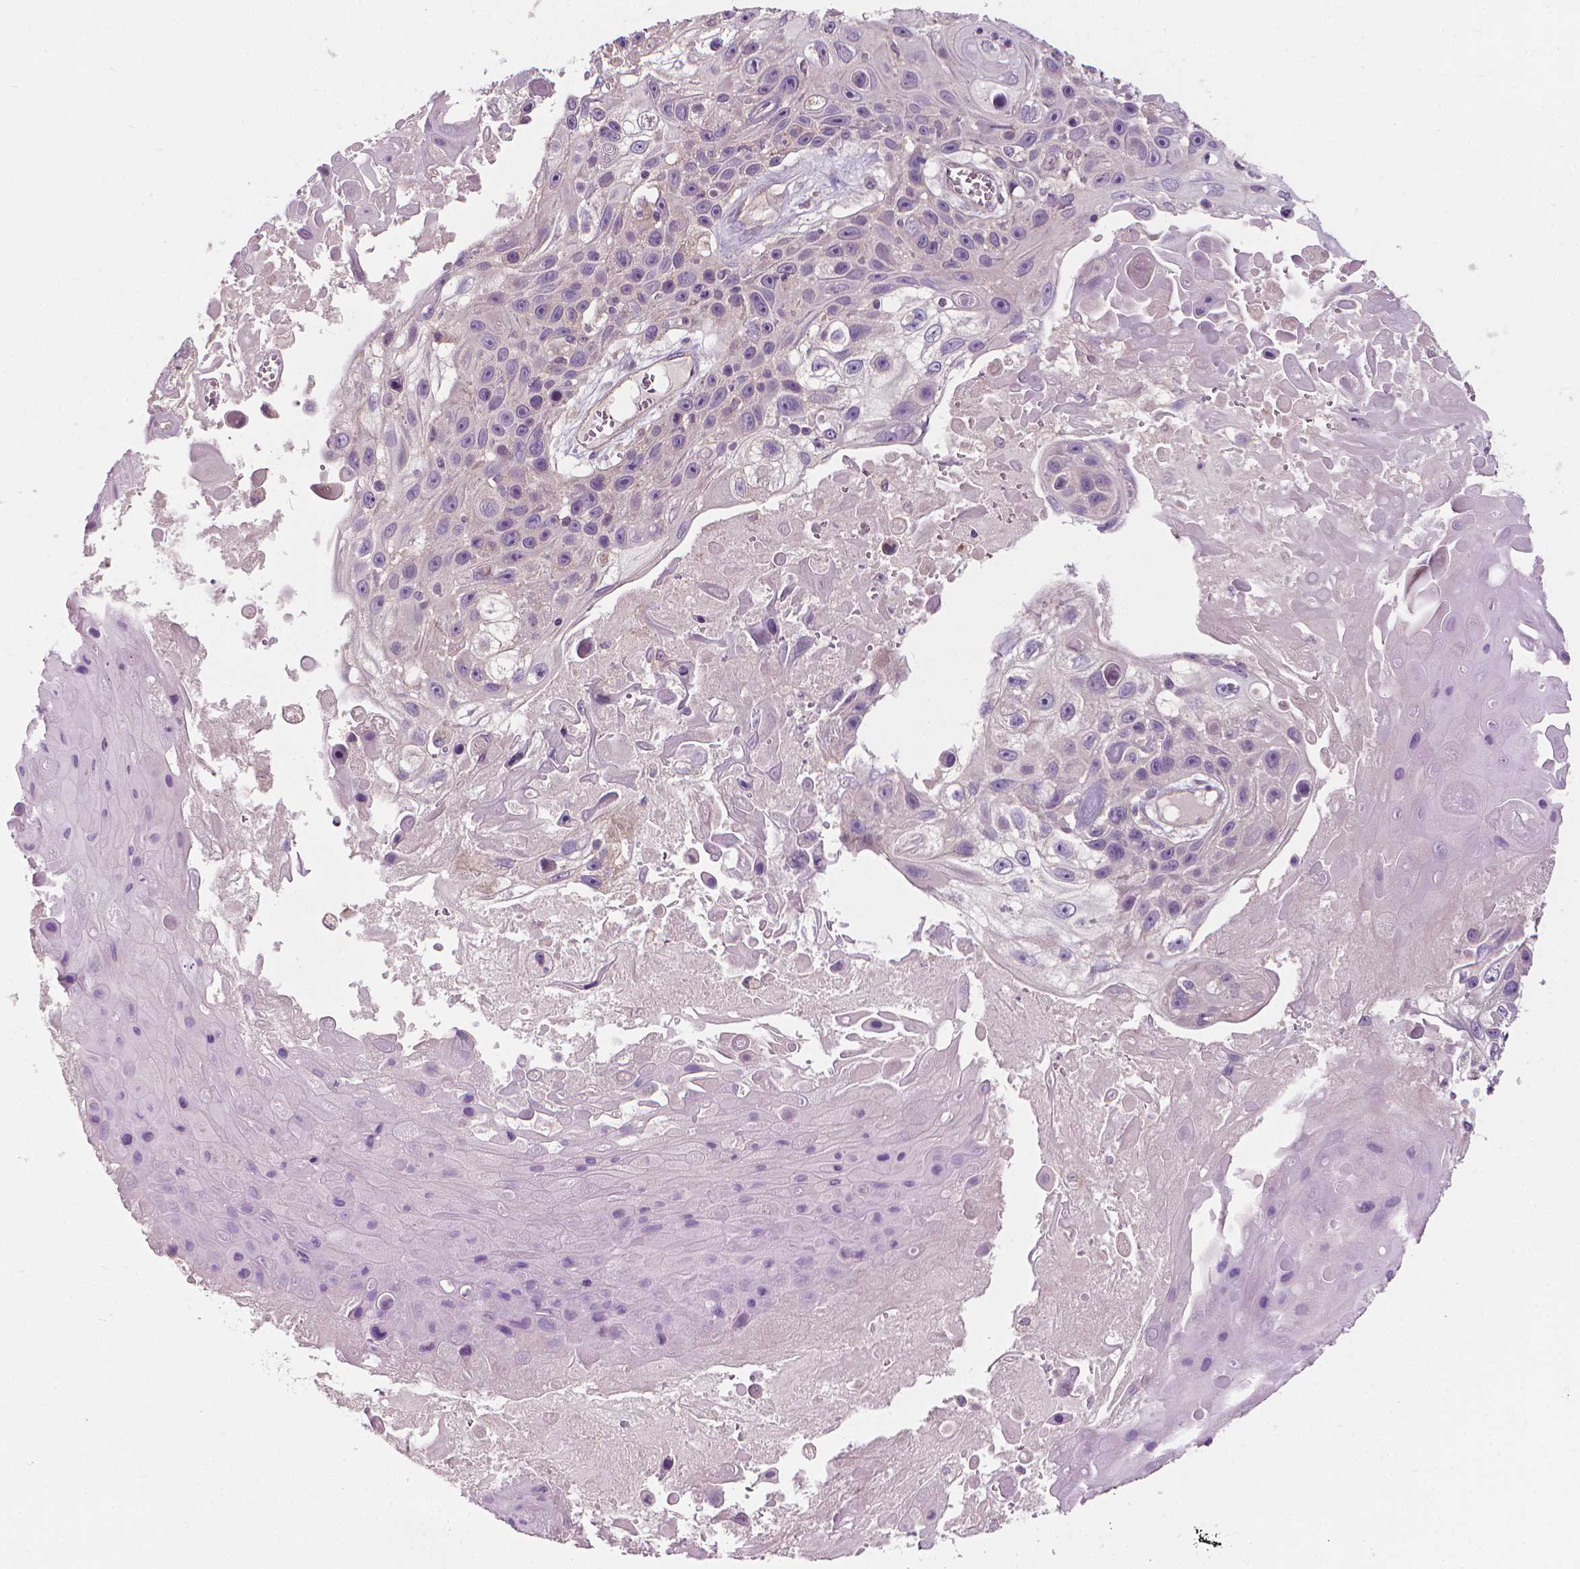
{"staining": {"intensity": "negative", "quantity": "none", "location": "none"}, "tissue": "skin cancer", "cell_type": "Tumor cells", "image_type": "cancer", "snomed": [{"axis": "morphology", "description": "Squamous cell carcinoma, NOS"}, {"axis": "topography", "description": "Skin"}], "caption": "Immunohistochemical staining of human skin cancer (squamous cell carcinoma) demonstrates no significant positivity in tumor cells. (Stains: DAB immunohistochemistry with hematoxylin counter stain, Microscopy: brightfield microscopy at high magnification).", "gene": "RIIAD1", "patient": {"sex": "male", "age": 82}}